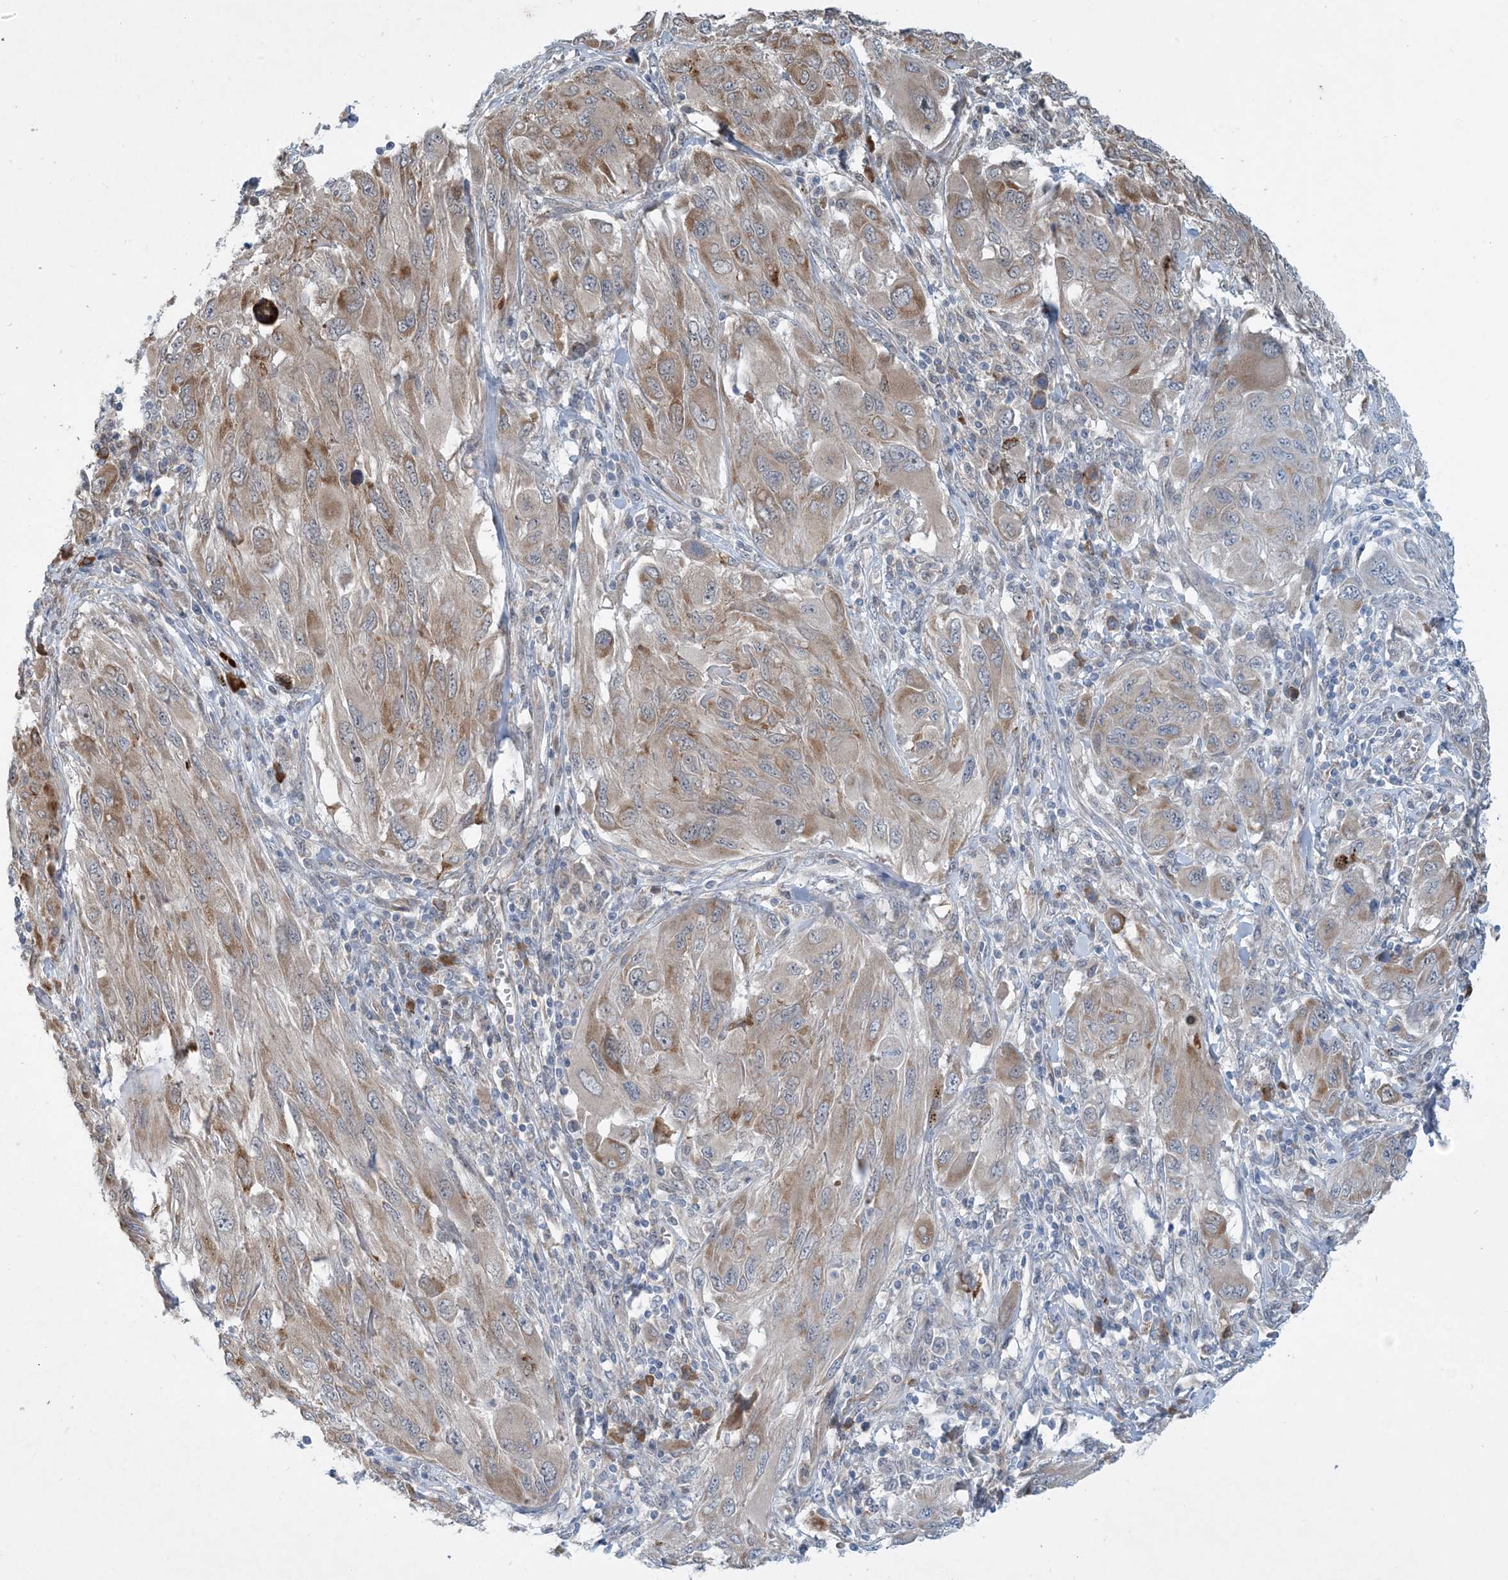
{"staining": {"intensity": "moderate", "quantity": "25%-75%", "location": "cytoplasmic/membranous"}, "tissue": "melanoma", "cell_type": "Tumor cells", "image_type": "cancer", "snomed": [{"axis": "morphology", "description": "Malignant melanoma, NOS"}, {"axis": "topography", "description": "Skin"}], "caption": "A high-resolution image shows IHC staining of malignant melanoma, which reveals moderate cytoplasmic/membranous expression in about 25%-75% of tumor cells. (IHC, brightfield microscopy, high magnification).", "gene": "PHOSPHO2", "patient": {"sex": "female", "age": 91}}